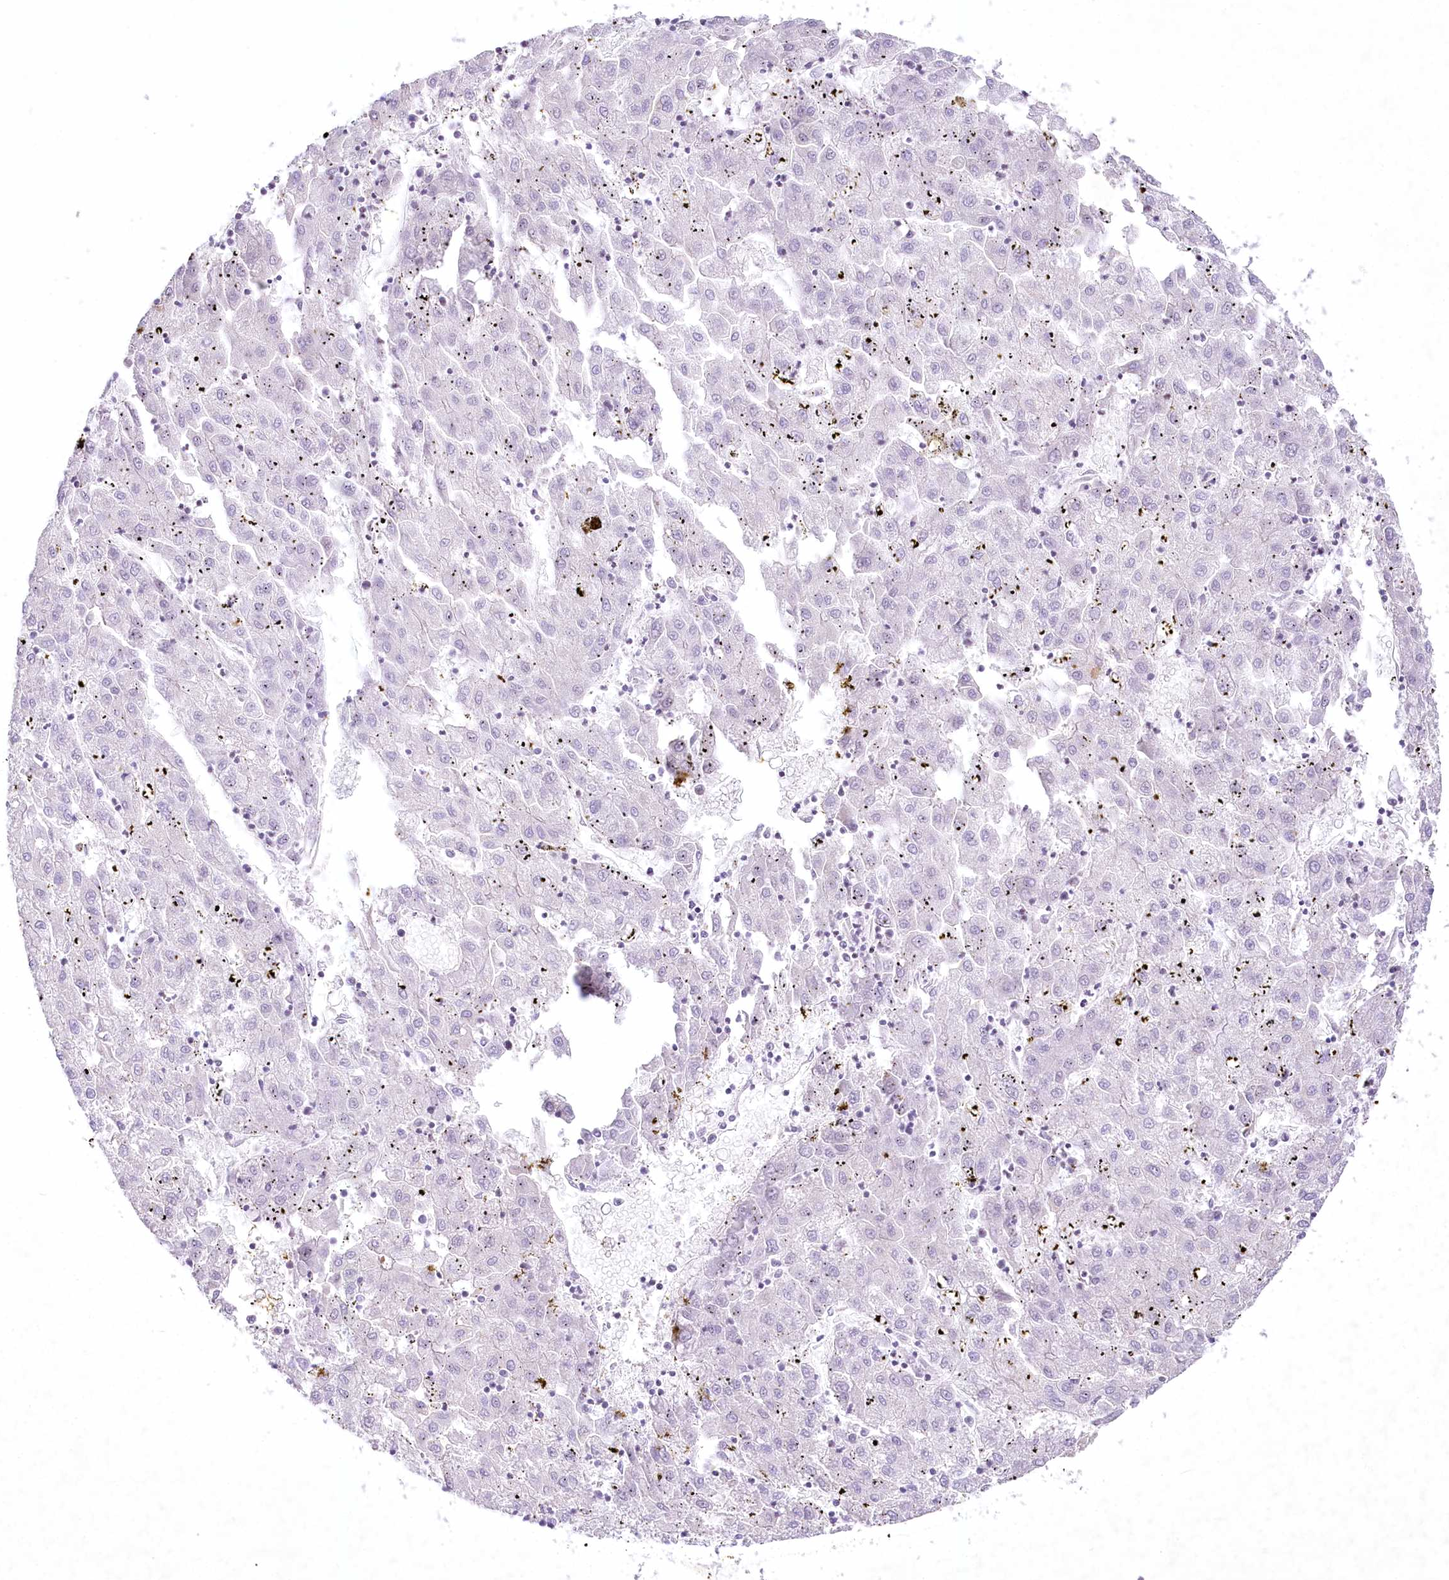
{"staining": {"intensity": "negative", "quantity": "none", "location": "none"}, "tissue": "liver cancer", "cell_type": "Tumor cells", "image_type": "cancer", "snomed": [{"axis": "morphology", "description": "Carcinoma, Hepatocellular, NOS"}, {"axis": "topography", "description": "Liver"}], "caption": "Tumor cells show no significant protein expression in liver hepatocellular carcinoma.", "gene": "MYOZ1", "patient": {"sex": "male", "age": 72}}